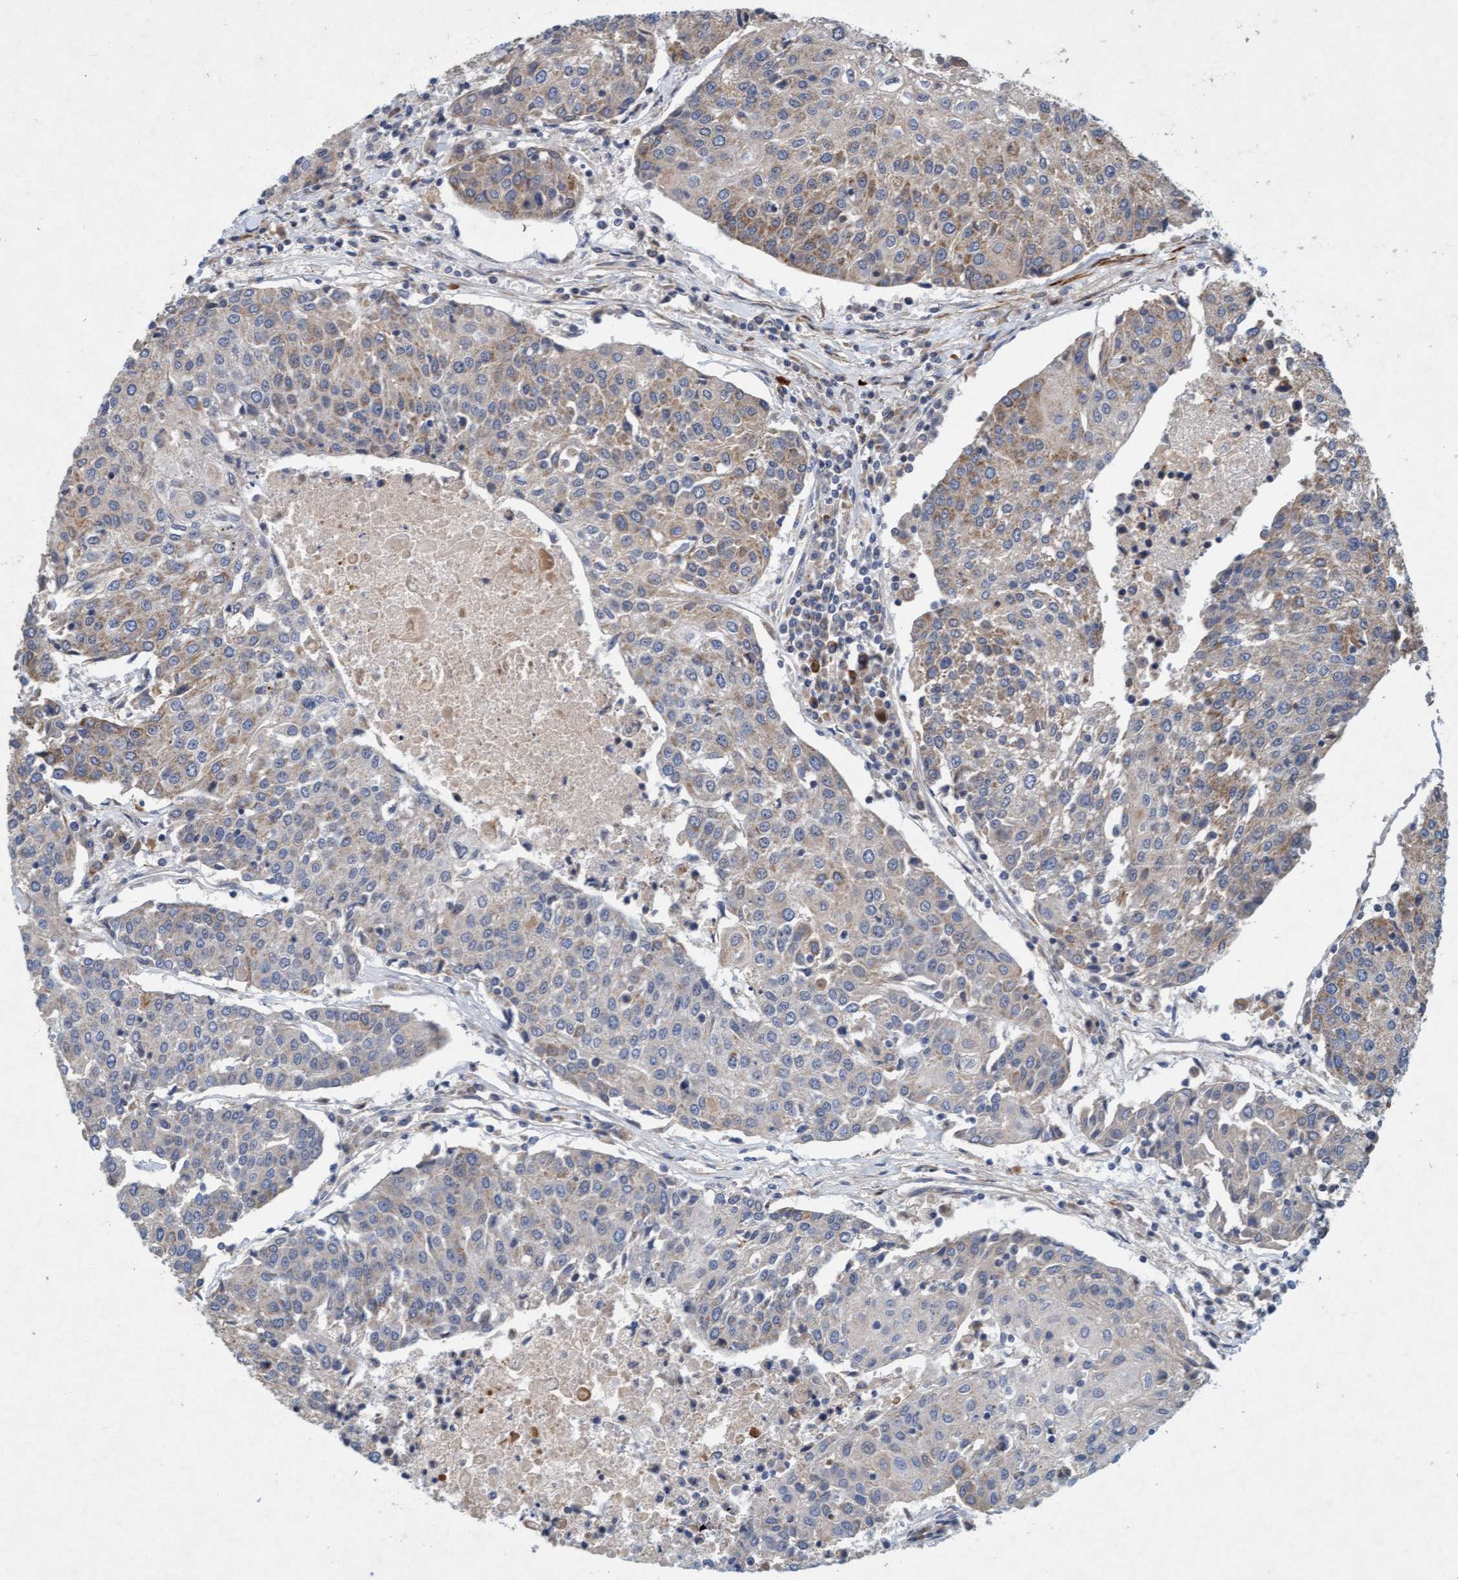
{"staining": {"intensity": "weak", "quantity": "25%-75%", "location": "cytoplasmic/membranous"}, "tissue": "urothelial cancer", "cell_type": "Tumor cells", "image_type": "cancer", "snomed": [{"axis": "morphology", "description": "Urothelial carcinoma, High grade"}, {"axis": "topography", "description": "Urinary bladder"}], "caption": "Tumor cells show low levels of weak cytoplasmic/membranous expression in about 25%-75% of cells in human high-grade urothelial carcinoma.", "gene": "TMEM70", "patient": {"sex": "female", "age": 85}}